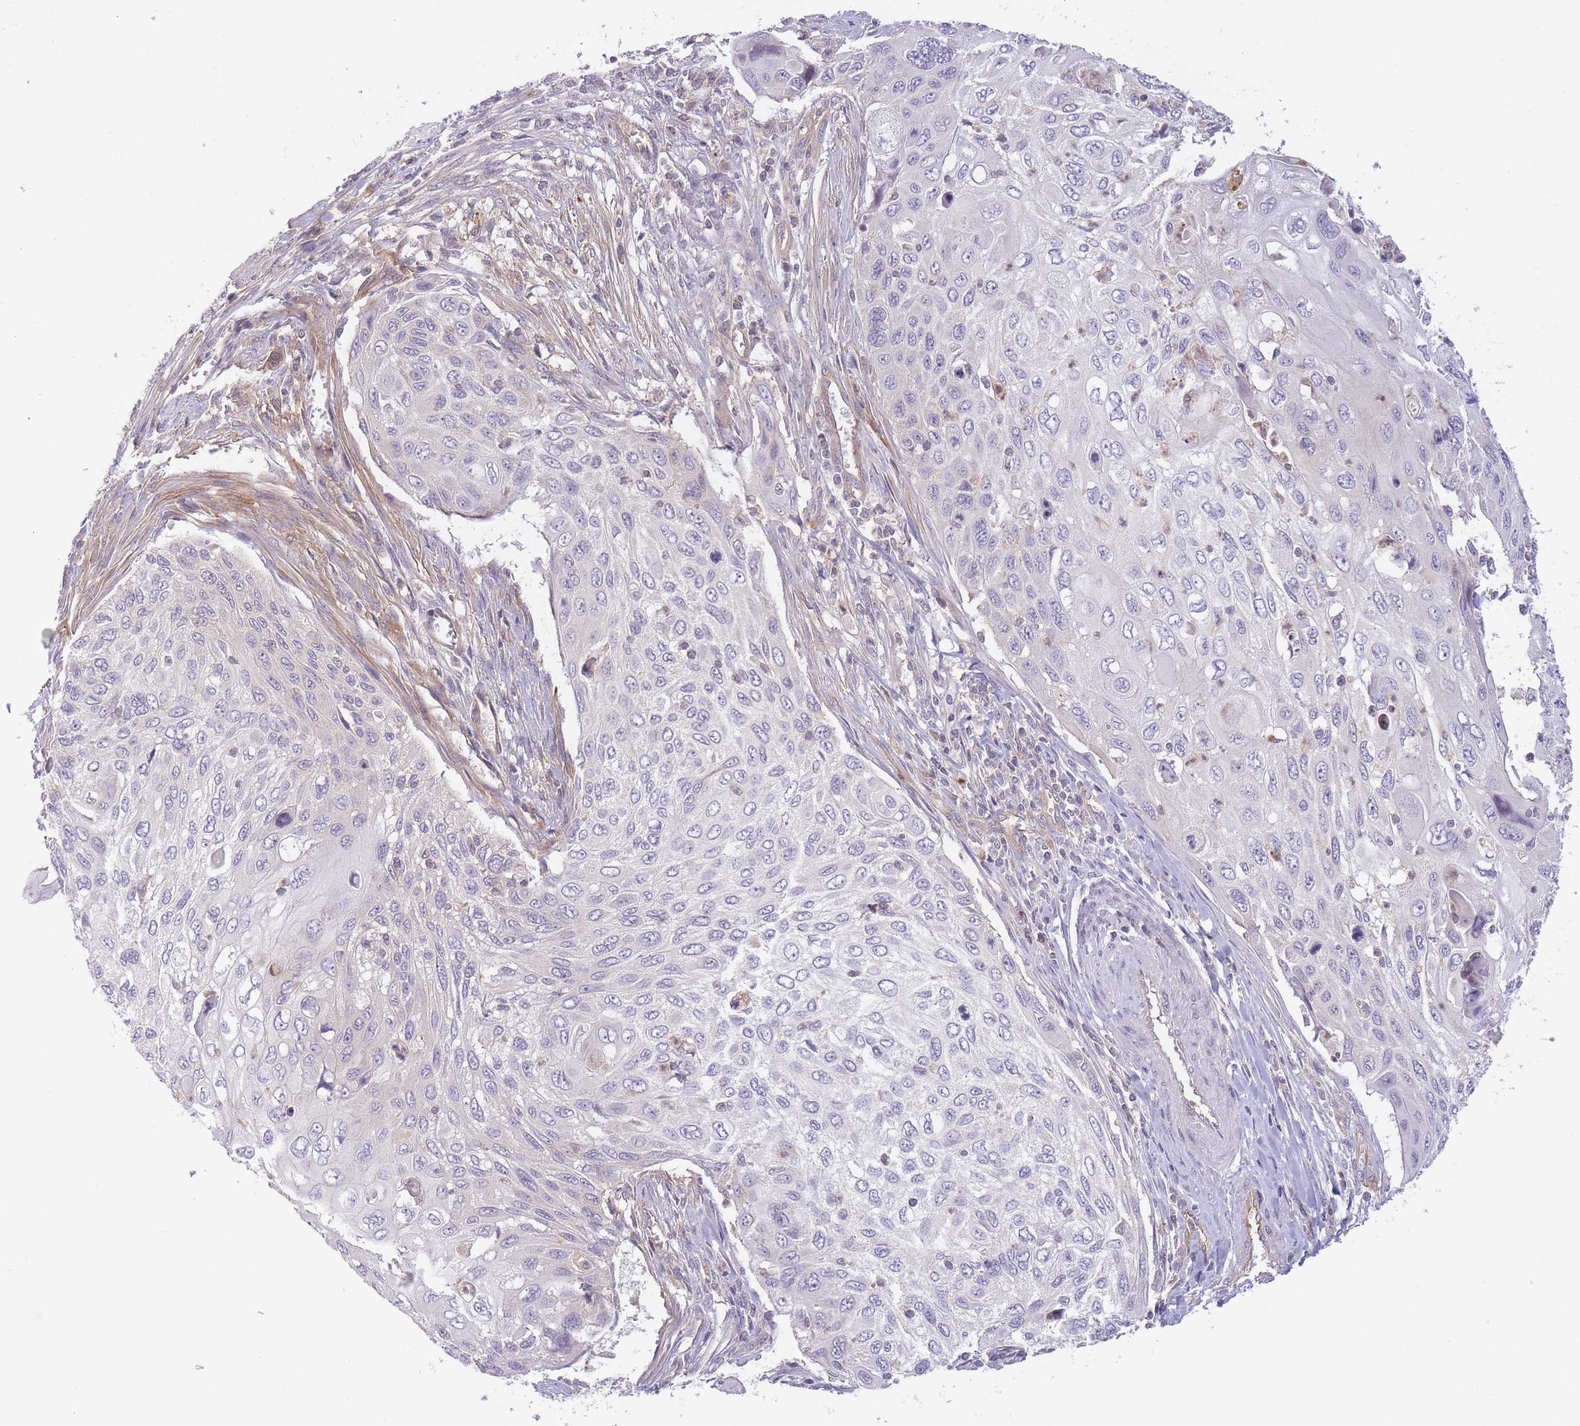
{"staining": {"intensity": "negative", "quantity": "none", "location": "none"}, "tissue": "cervical cancer", "cell_type": "Tumor cells", "image_type": "cancer", "snomed": [{"axis": "morphology", "description": "Squamous cell carcinoma, NOS"}, {"axis": "topography", "description": "Cervix"}], "caption": "Immunohistochemistry image of neoplastic tissue: human squamous cell carcinoma (cervical) stained with DAB displays no significant protein staining in tumor cells.", "gene": "SLC35F5", "patient": {"sex": "female", "age": 70}}